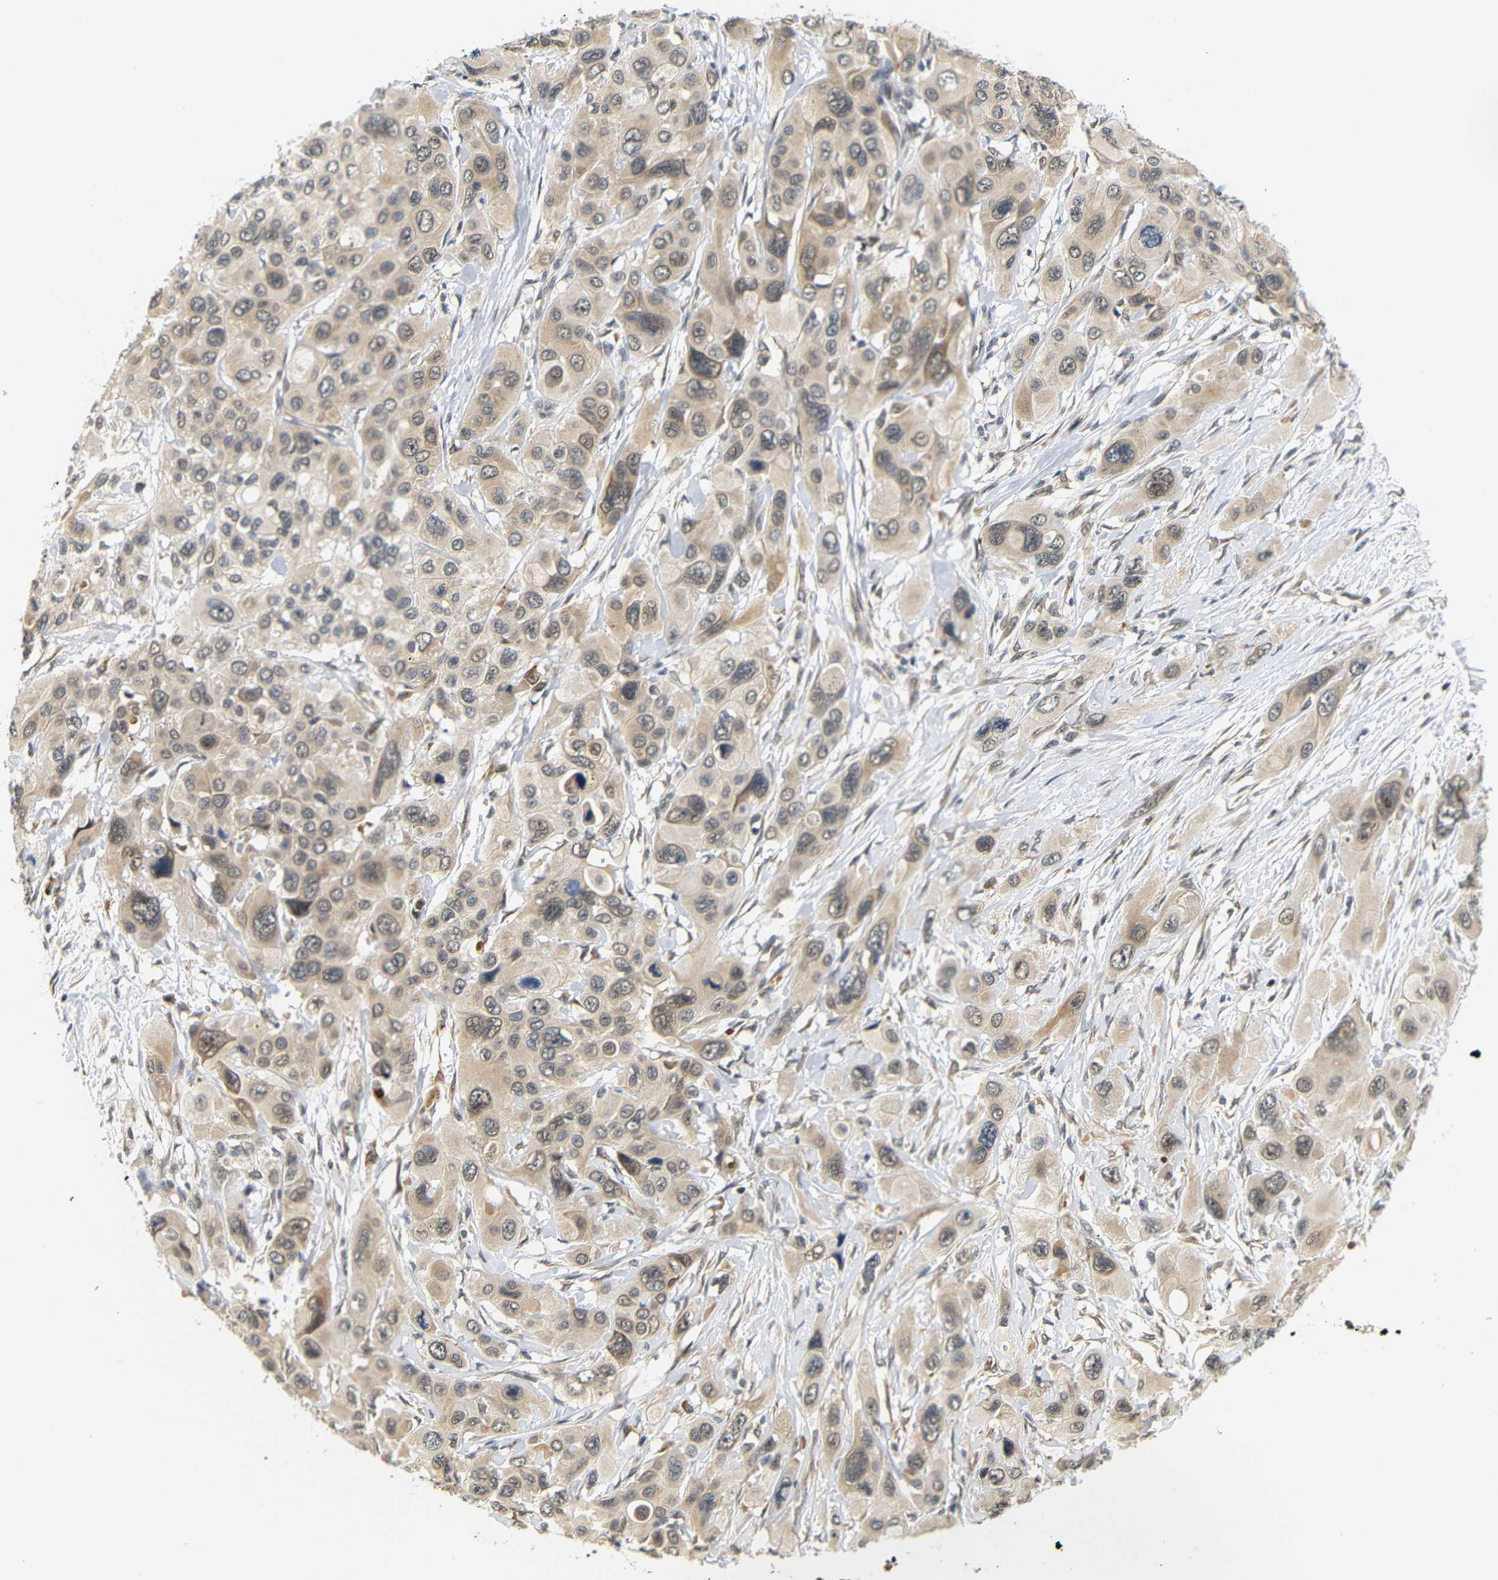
{"staining": {"intensity": "moderate", "quantity": ">75%", "location": "cytoplasmic/membranous,nuclear"}, "tissue": "pancreatic cancer", "cell_type": "Tumor cells", "image_type": "cancer", "snomed": [{"axis": "morphology", "description": "Adenocarcinoma, NOS"}, {"axis": "topography", "description": "Pancreas"}], "caption": "A histopathology image of human adenocarcinoma (pancreatic) stained for a protein displays moderate cytoplasmic/membranous and nuclear brown staining in tumor cells. (DAB (3,3'-diaminobenzidine) IHC, brown staining for protein, blue staining for nuclei).", "gene": "GJA5", "patient": {"sex": "male", "age": 73}}